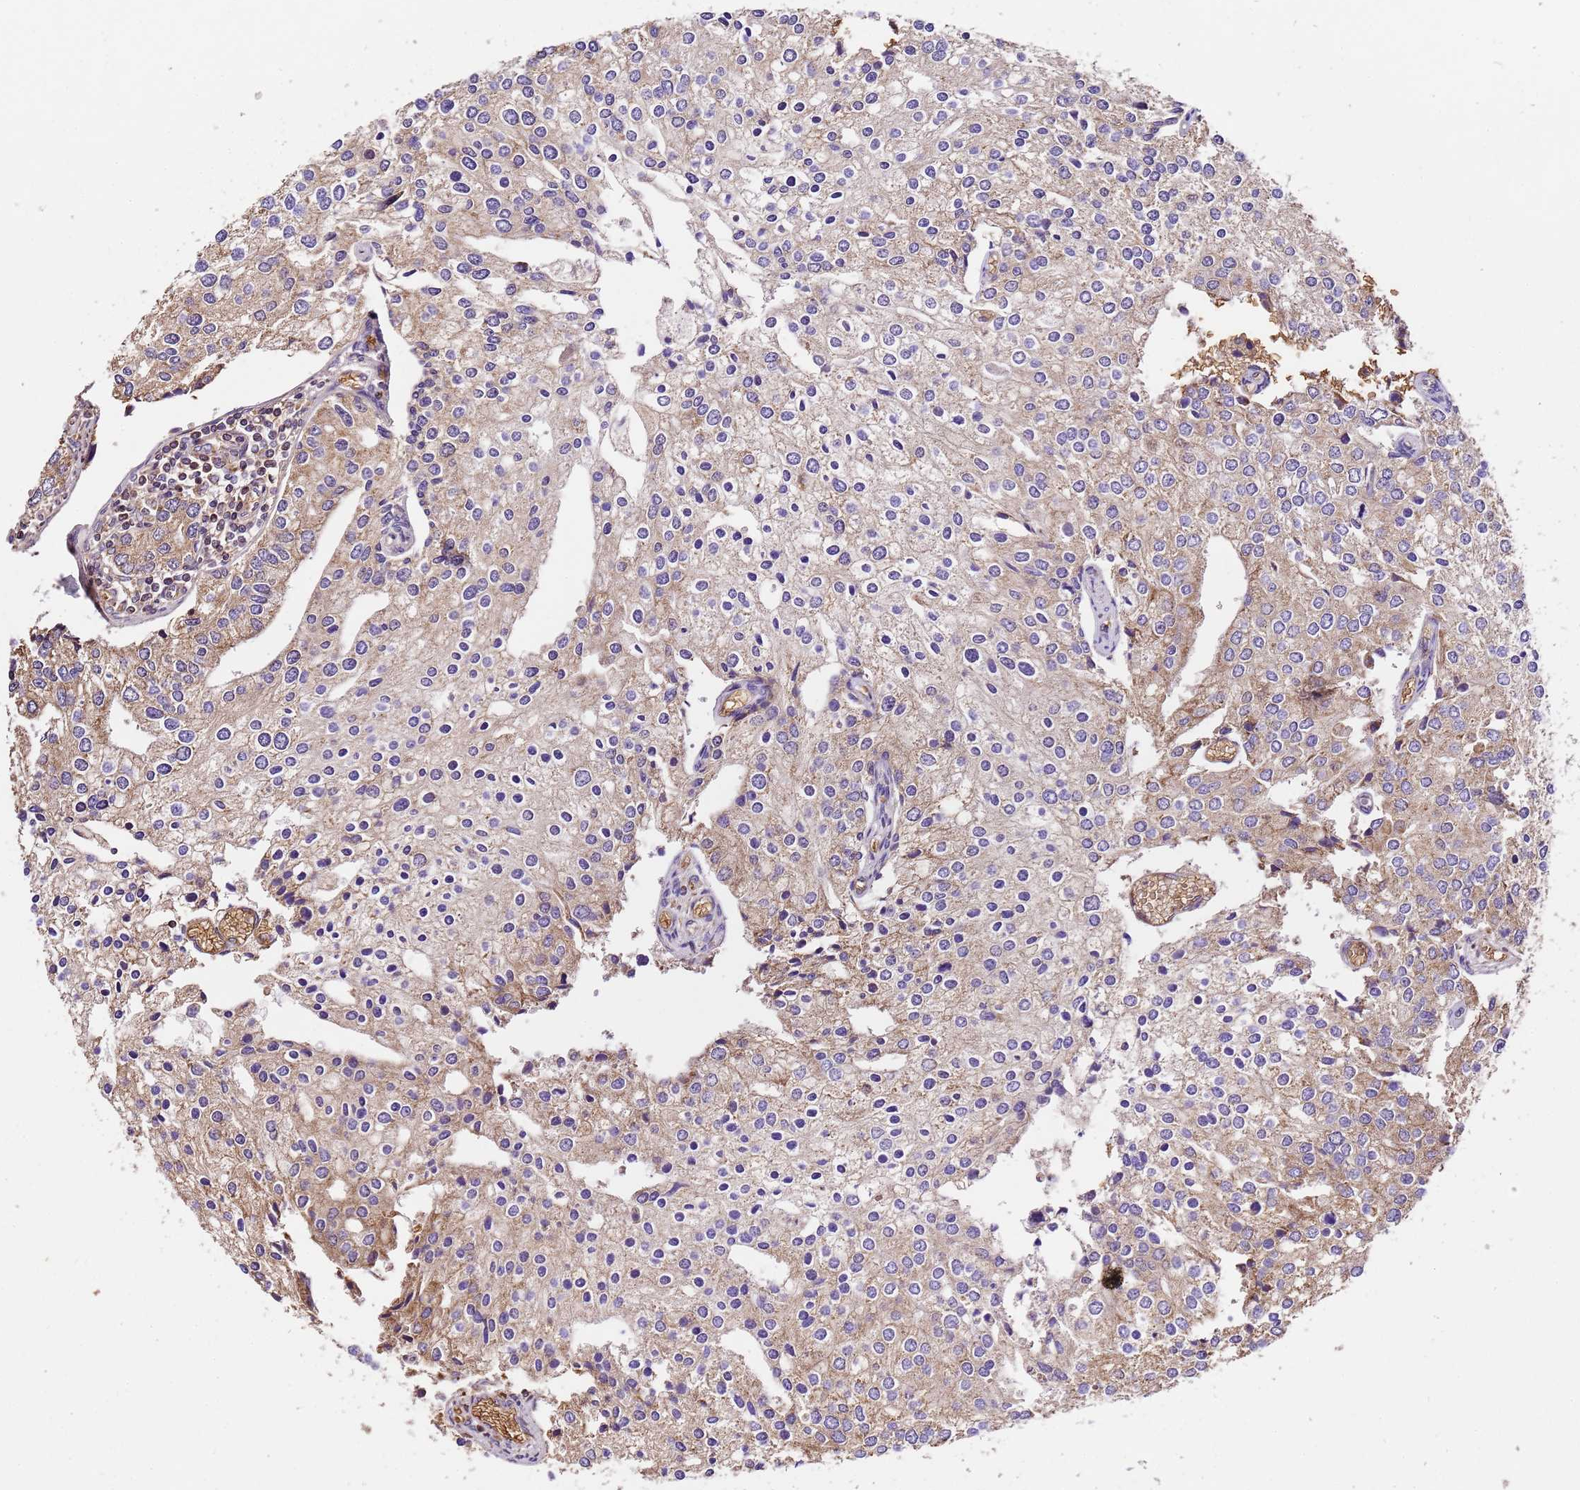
{"staining": {"intensity": "moderate", "quantity": "25%-75%", "location": "cytoplasmic/membranous"}, "tissue": "prostate cancer", "cell_type": "Tumor cells", "image_type": "cancer", "snomed": [{"axis": "morphology", "description": "Adenocarcinoma, High grade"}, {"axis": "topography", "description": "Prostate"}], "caption": "Prostate adenocarcinoma (high-grade) stained with DAB (3,3'-diaminobenzidine) IHC demonstrates medium levels of moderate cytoplasmic/membranous staining in approximately 25%-75% of tumor cells.", "gene": "LRRIQ1", "patient": {"sex": "male", "age": 62}}